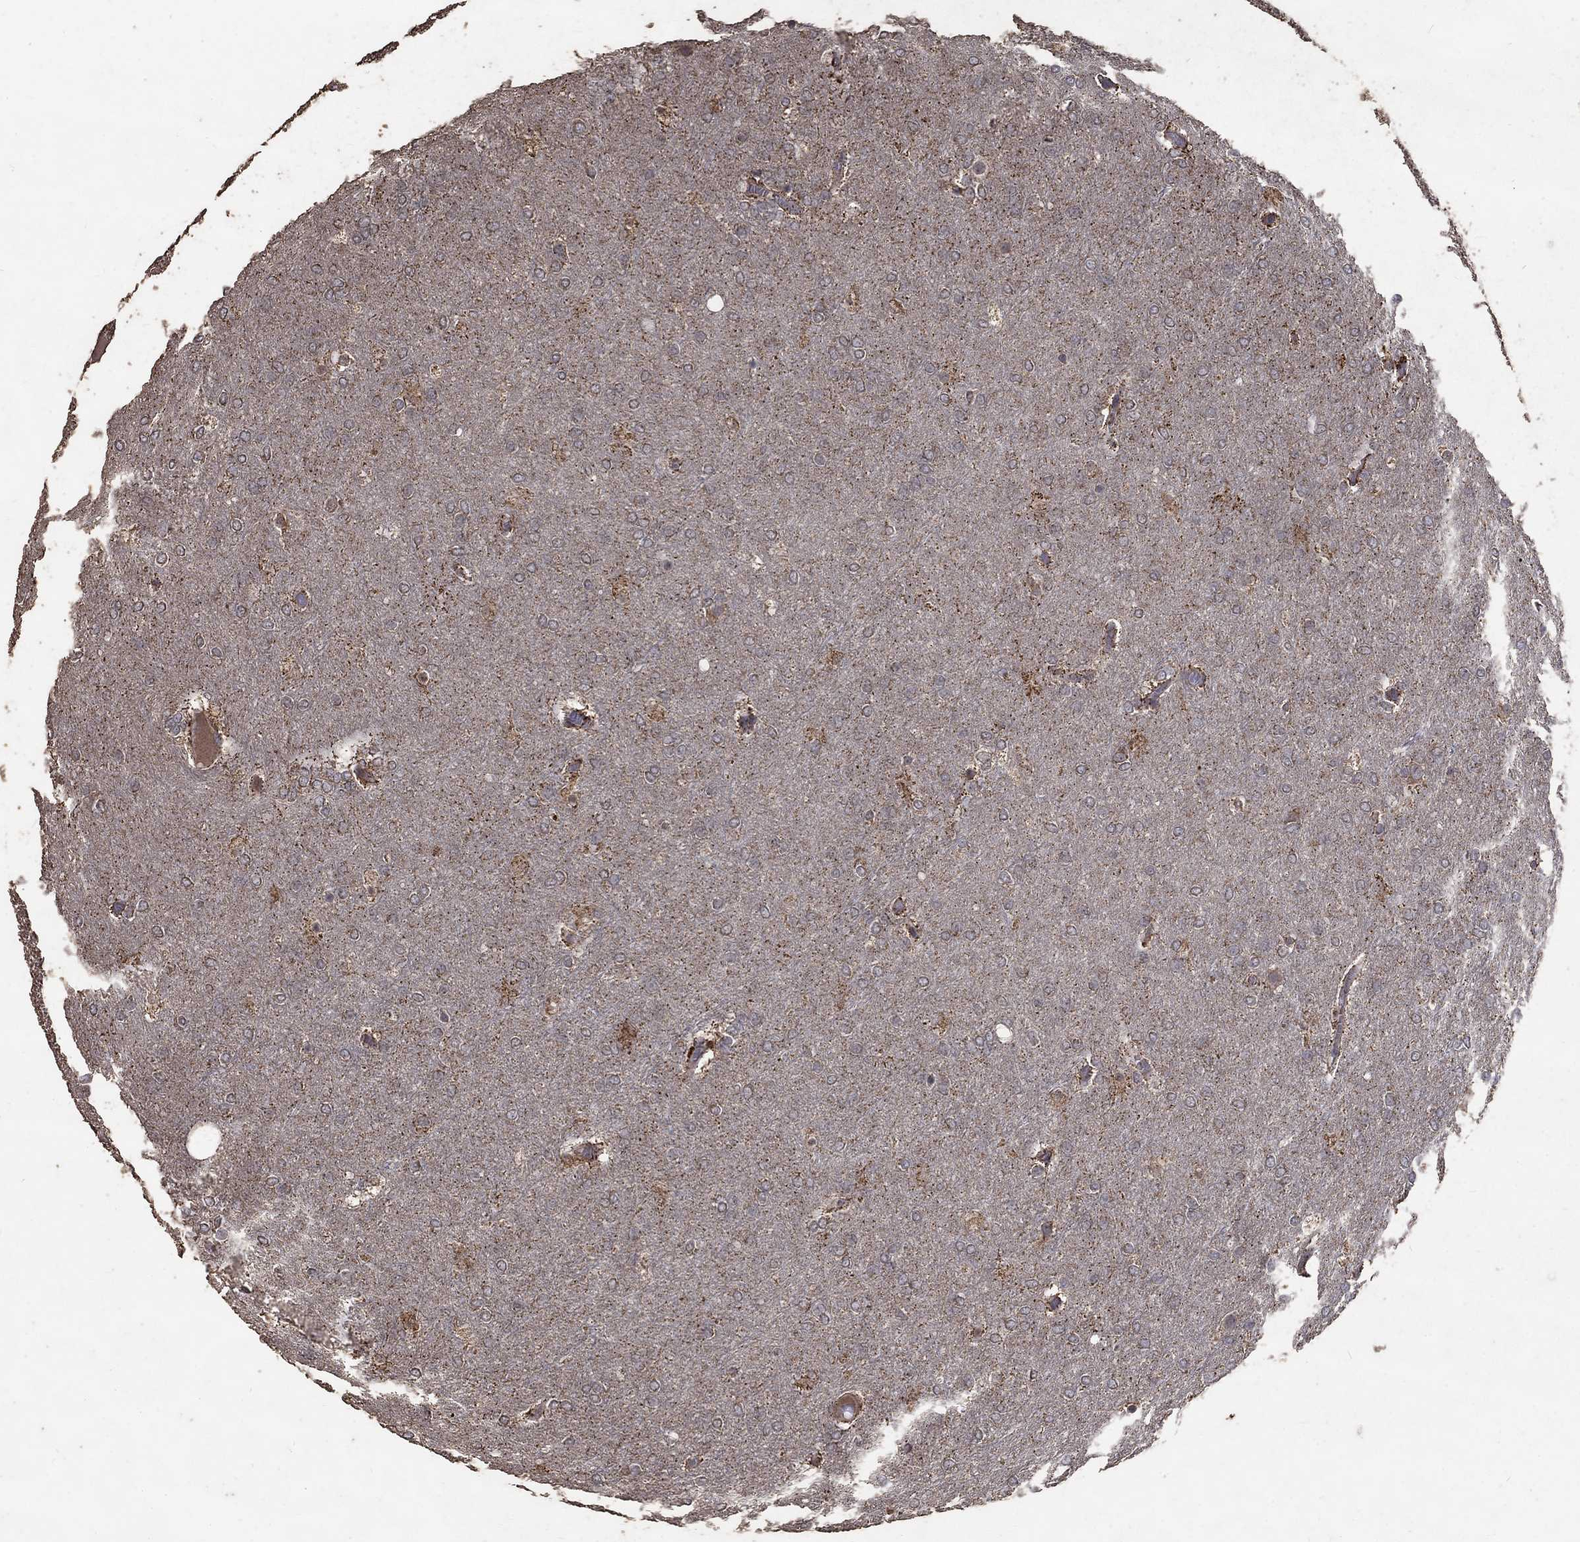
{"staining": {"intensity": "negative", "quantity": "none", "location": "none"}, "tissue": "glioma", "cell_type": "Tumor cells", "image_type": "cancer", "snomed": [{"axis": "morphology", "description": "Glioma, malignant, High grade"}, {"axis": "topography", "description": "Brain"}], "caption": "Immunohistochemistry (IHC) of human glioma demonstrates no staining in tumor cells. (DAB (3,3'-diaminobenzidine) immunohistochemistry with hematoxylin counter stain).", "gene": "C17orf75", "patient": {"sex": "female", "age": 61}}